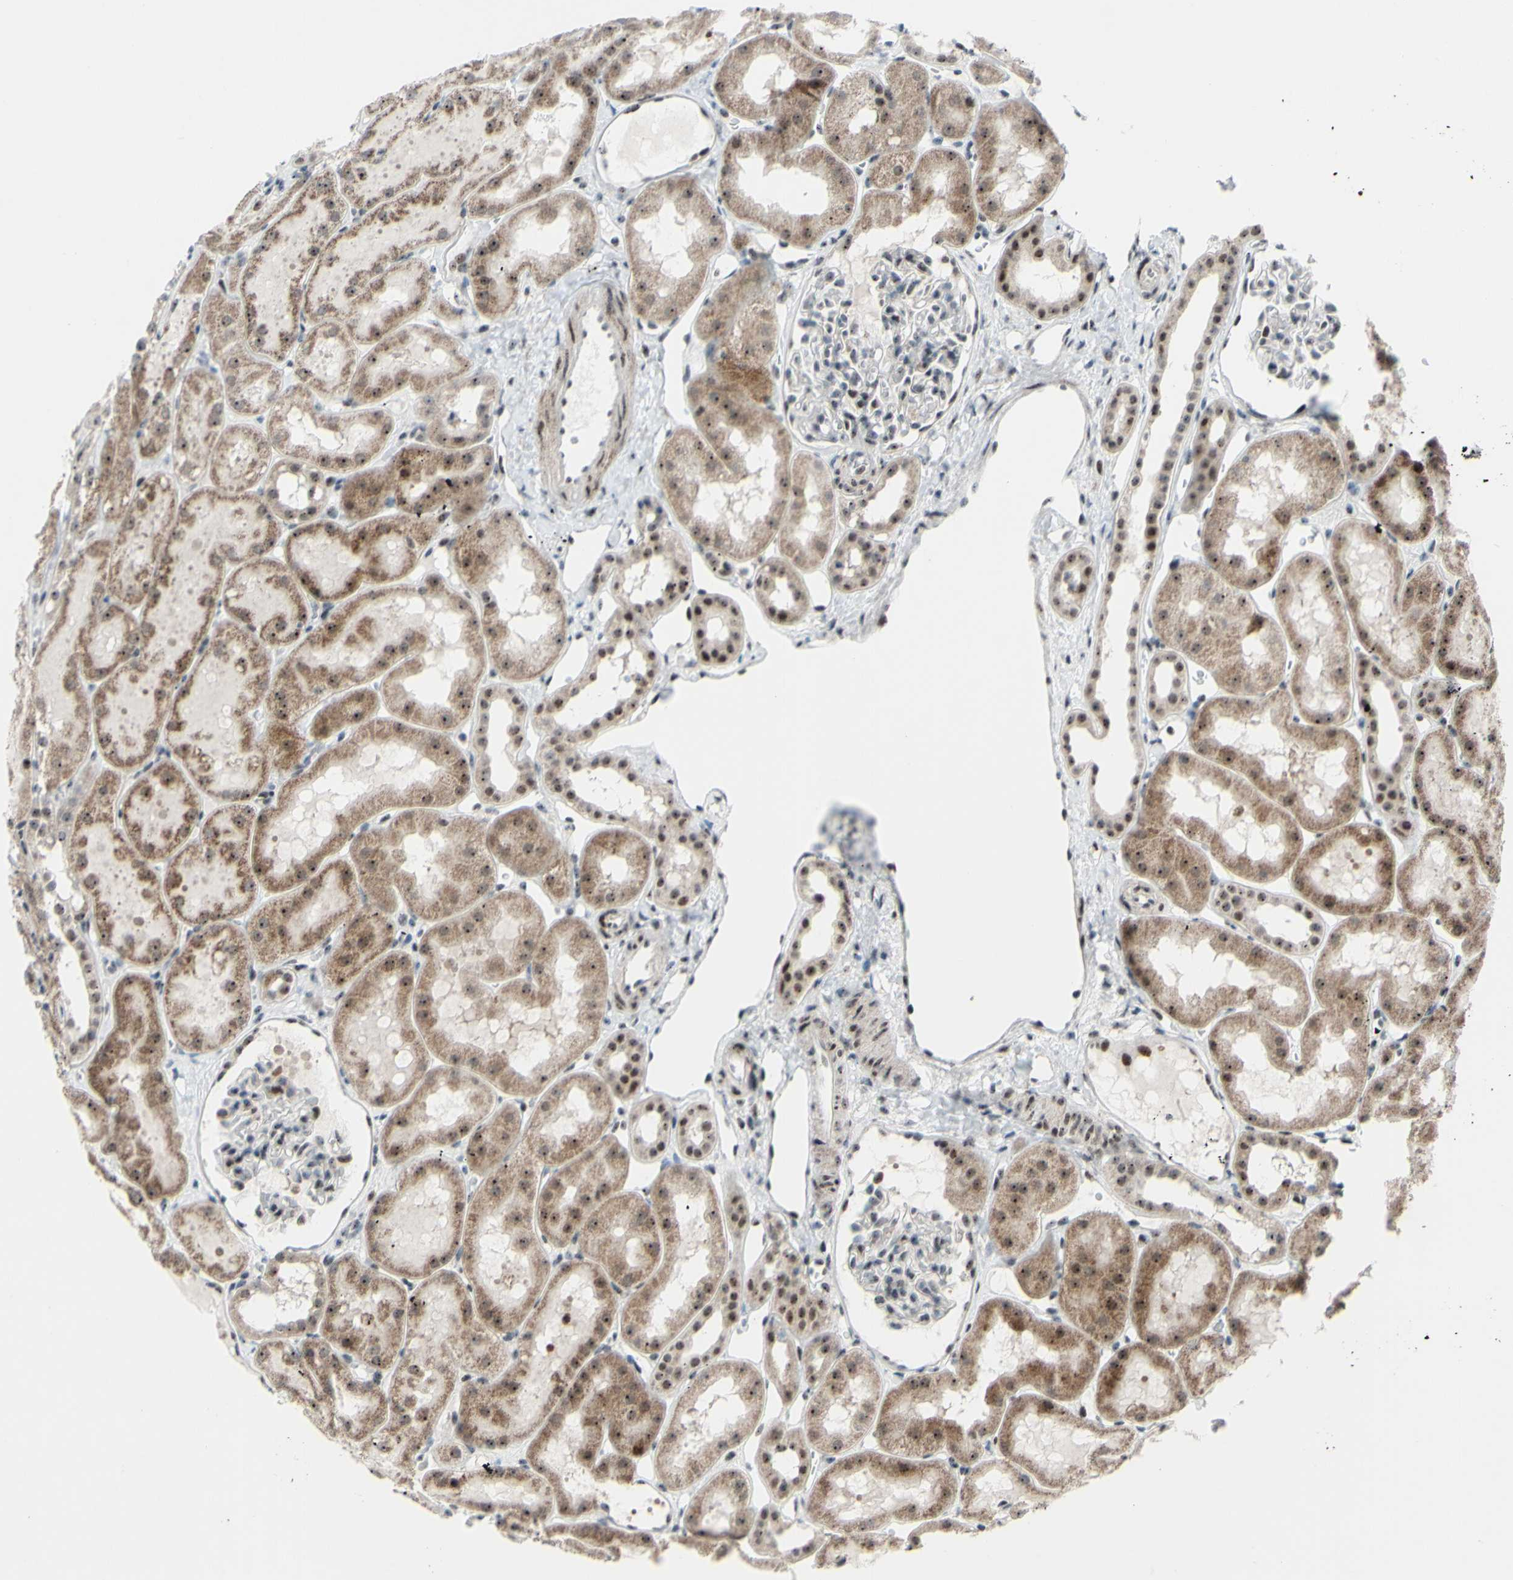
{"staining": {"intensity": "moderate", "quantity": "<25%", "location": "nuclear"}, "tissue": "kidney", "cell_type": "Cells in glomeruli", "image_type": "normal", "snomed": [{"axis": "morphology", "description": "Normal tissue, NOS"}, {"axis": "topography", "description": "Kidney"}, {"axis": "topography", "description": "Urinary bladder"}], "caption": "Immunohistochemistry (IHC) of unremarkable human kidney reveals low levels of moderate nuclear expression in approximately <25% of cells in glomeruli.", "gene": "POLR1A", "patient": {"sex": "male", "age": 16}}